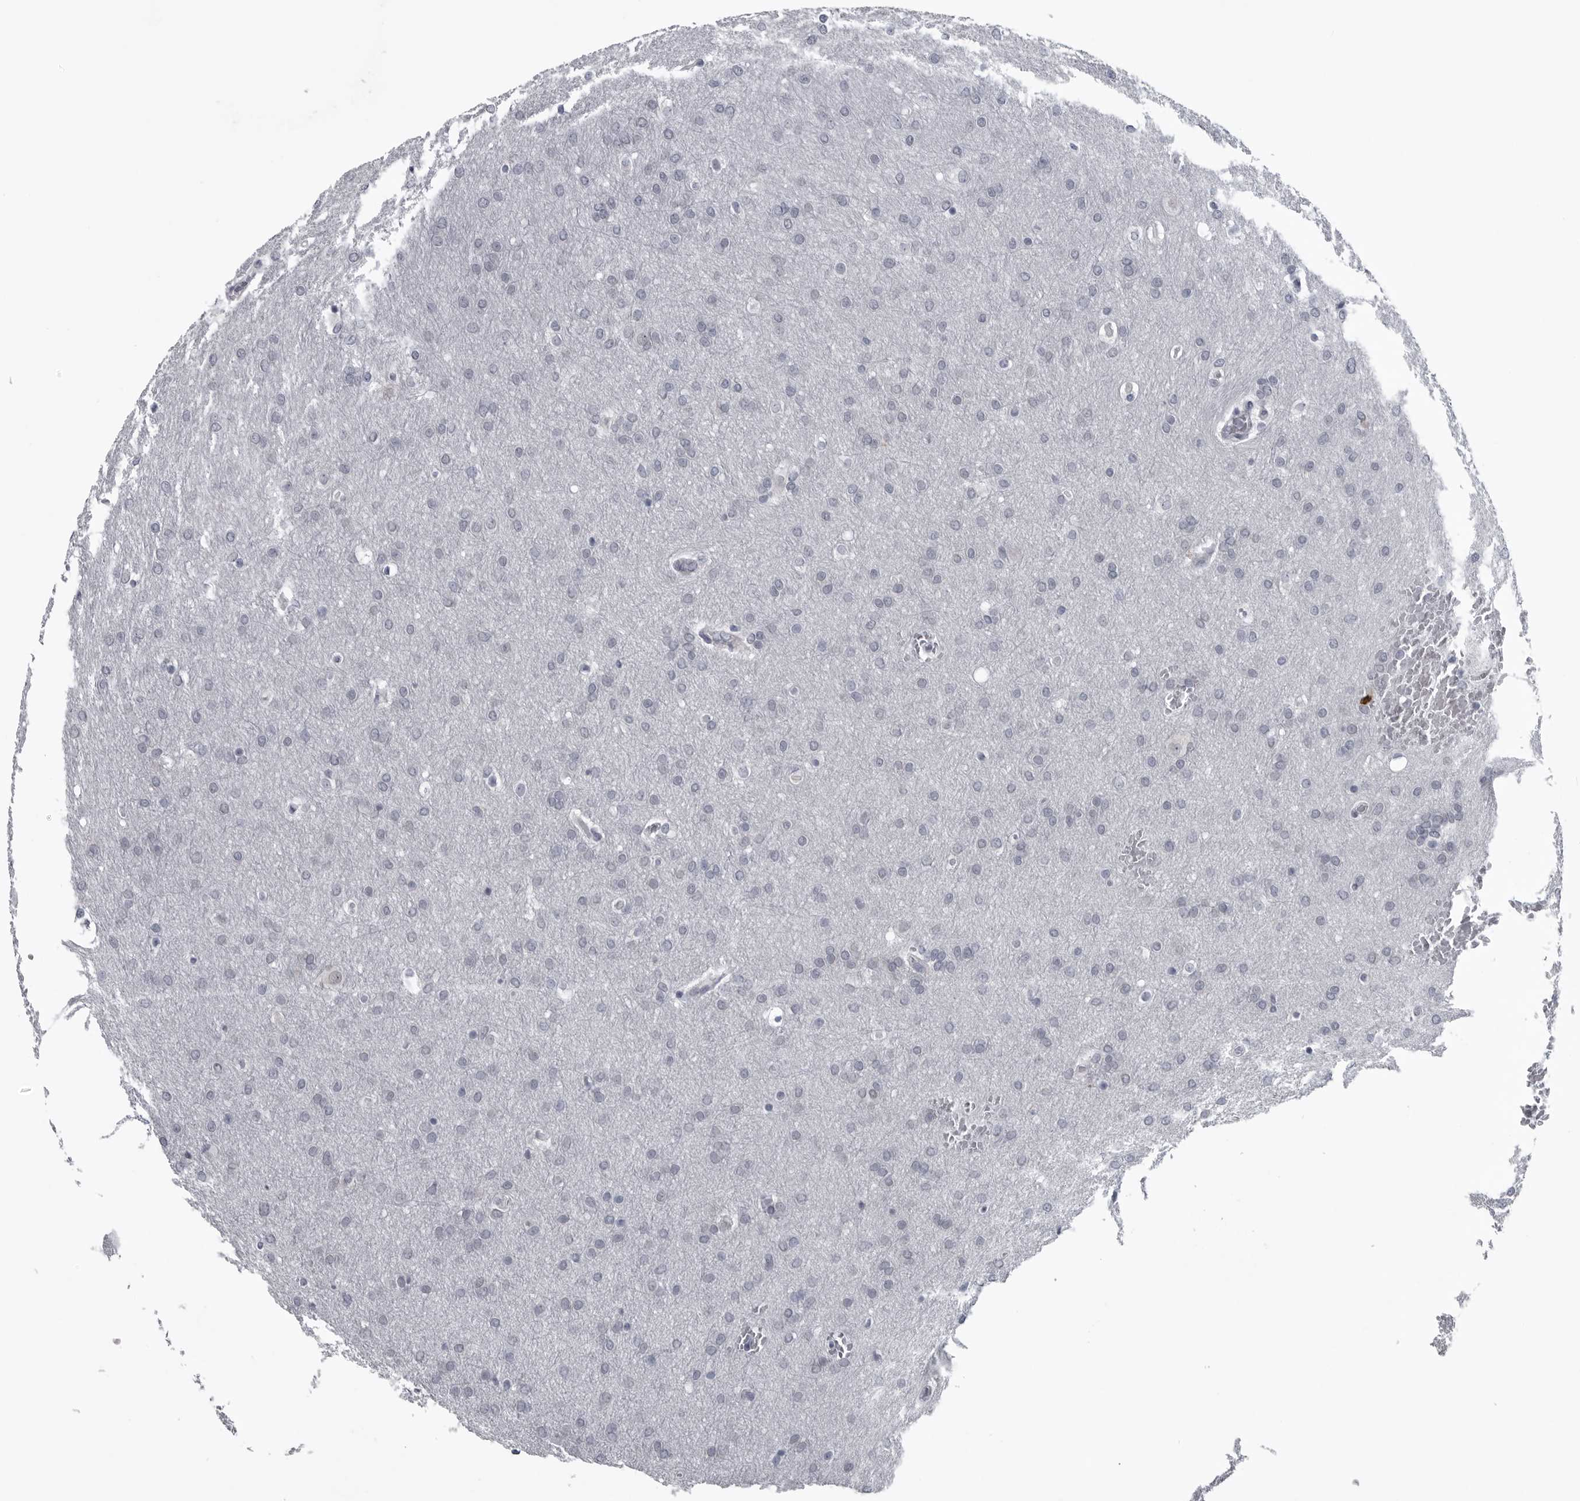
{"staining": {"intensity": "negative", "quantity": "none", "location": "none"}, "tissue": "glioma", "cell_type": "Tumor cells", "image_type": "cancer", "snomed": [{"axis": "morphology", "description": "Glioma, malignant, Low grade"}, {"axis": "topography", "description": "Brain"}], "caption": "Malignant glioma (low-grade) stained for a protein using IHC shows no expression tumor cells.", "gene": "MYOC", "patient": {"sex": "female", "age": 37}}